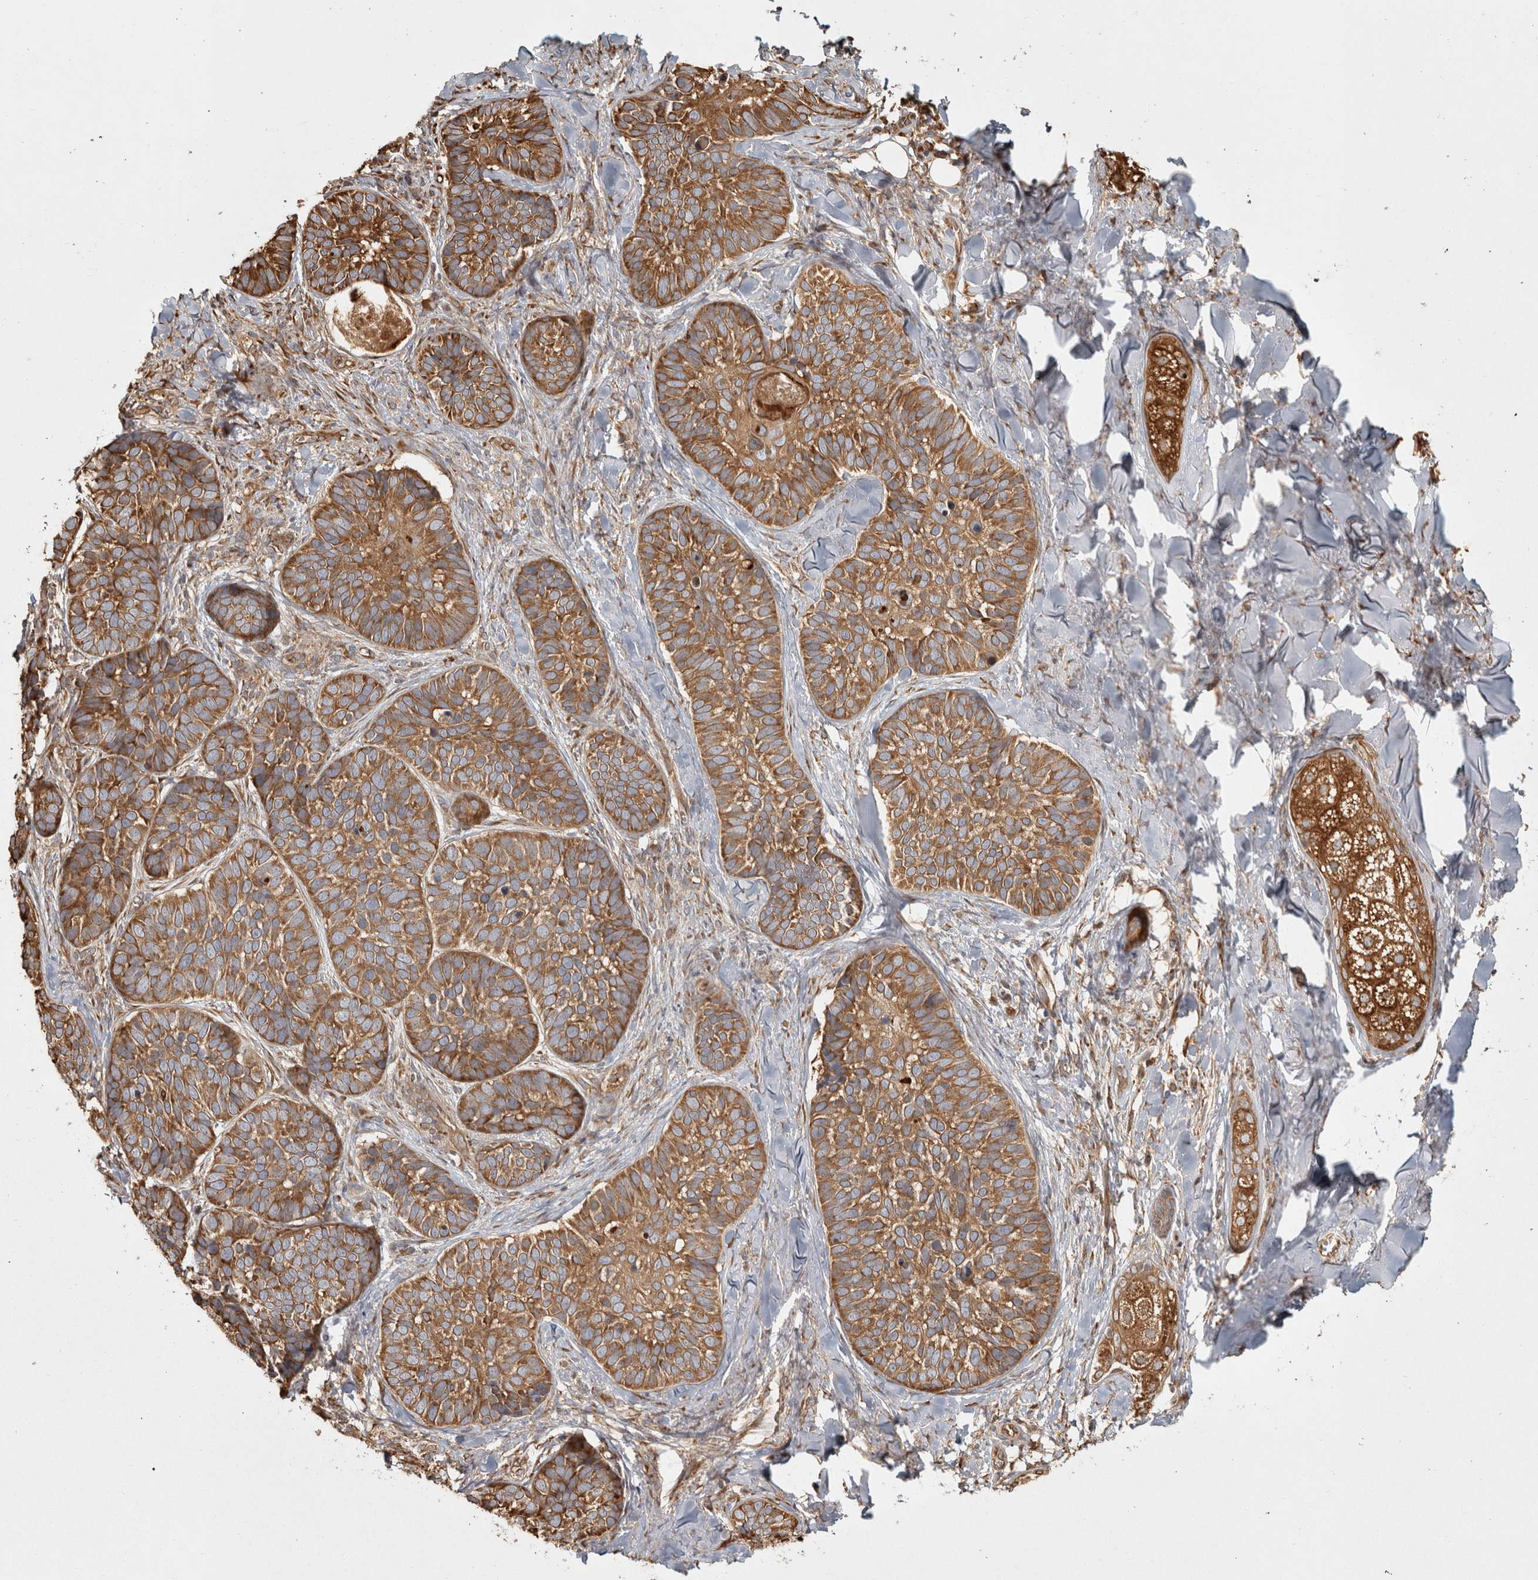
{"staining": {"intensity": "moderate", "quantity": ">75%", "location": "cytoplasmic/membranous"}, "tissue": "skin cancer", "cell_type": "Tumor cells", "image_type": "cancer", "snomed": [{"axis": "morphology", "description": "Basal cell carcinoma"}, {"axis": "topography", "description": "Skin"}], "caption": "Immunohistochemical staining of skin basal cell carcinoma exhibits moderate cytoplasmic/membranous protein staining in about >75% of tumor cells. (DAB (3,3'-diaminobenzidine) IHC, brown staining for protein, blue staining for nuclei).", "gene": "CAMSAP2", "patient": {"sex": "male", "age": 62}}